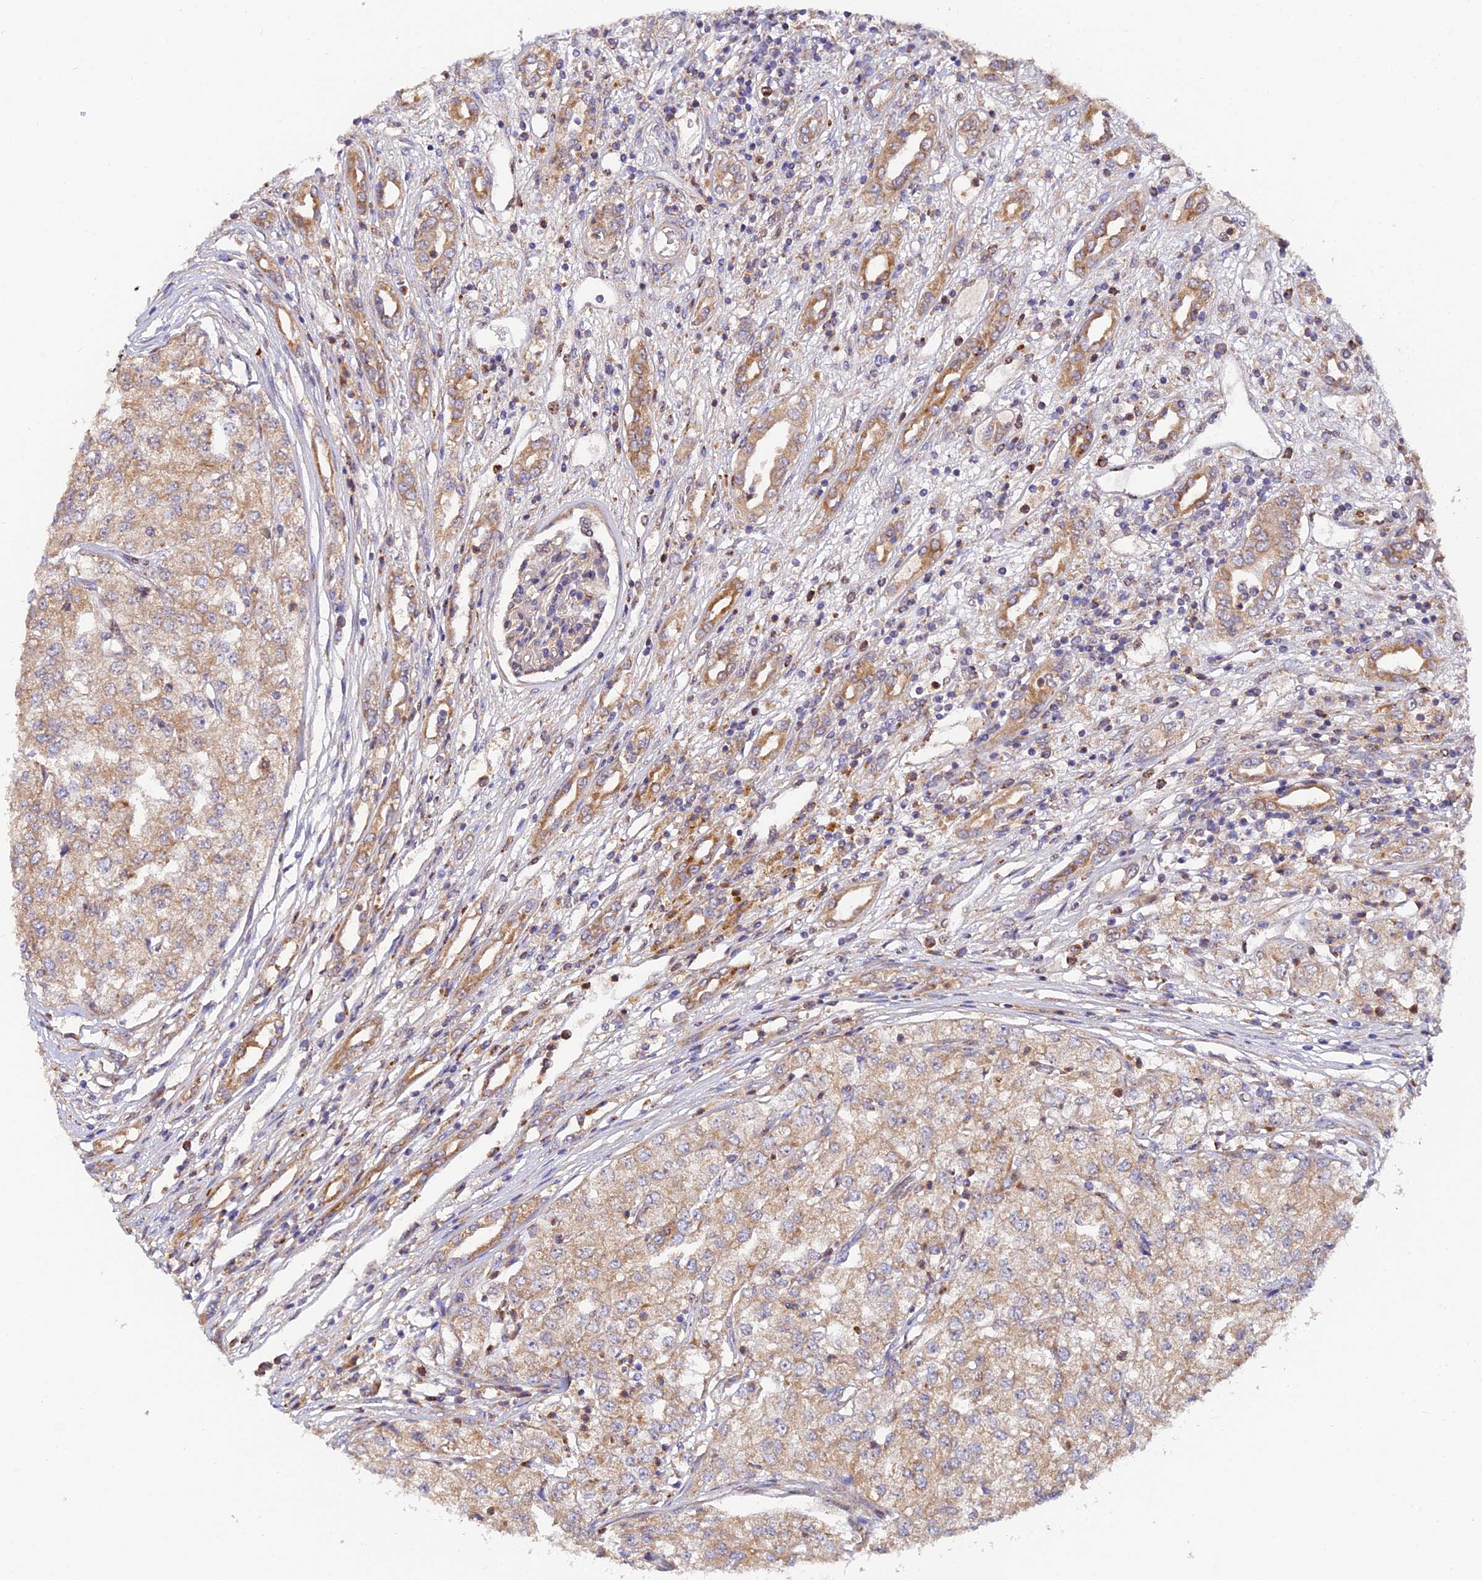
{"staining": {"intensity": "weak", "quantity": "25%-75%", "location": "cytoplasmic/membranous"}, "tissue": "renal cancer", "cell_type": "Tumor cells", "image_type": "cancer", "snomed": [{"axis": "morphology", "description": "Adenocarcinoma, NOS"}, {"axis": "topography", "description": "Kidney"}], "caption": "A micrograph showing weak cytoplasmic/membranous staining in approximately 25%-75% of tumor cells in renal cancer (adenocarcinoma), as visualized by brown immunohistochemical staining.", "gene": "PODNL1", "patient": {"sex": "female", "age": 54}}